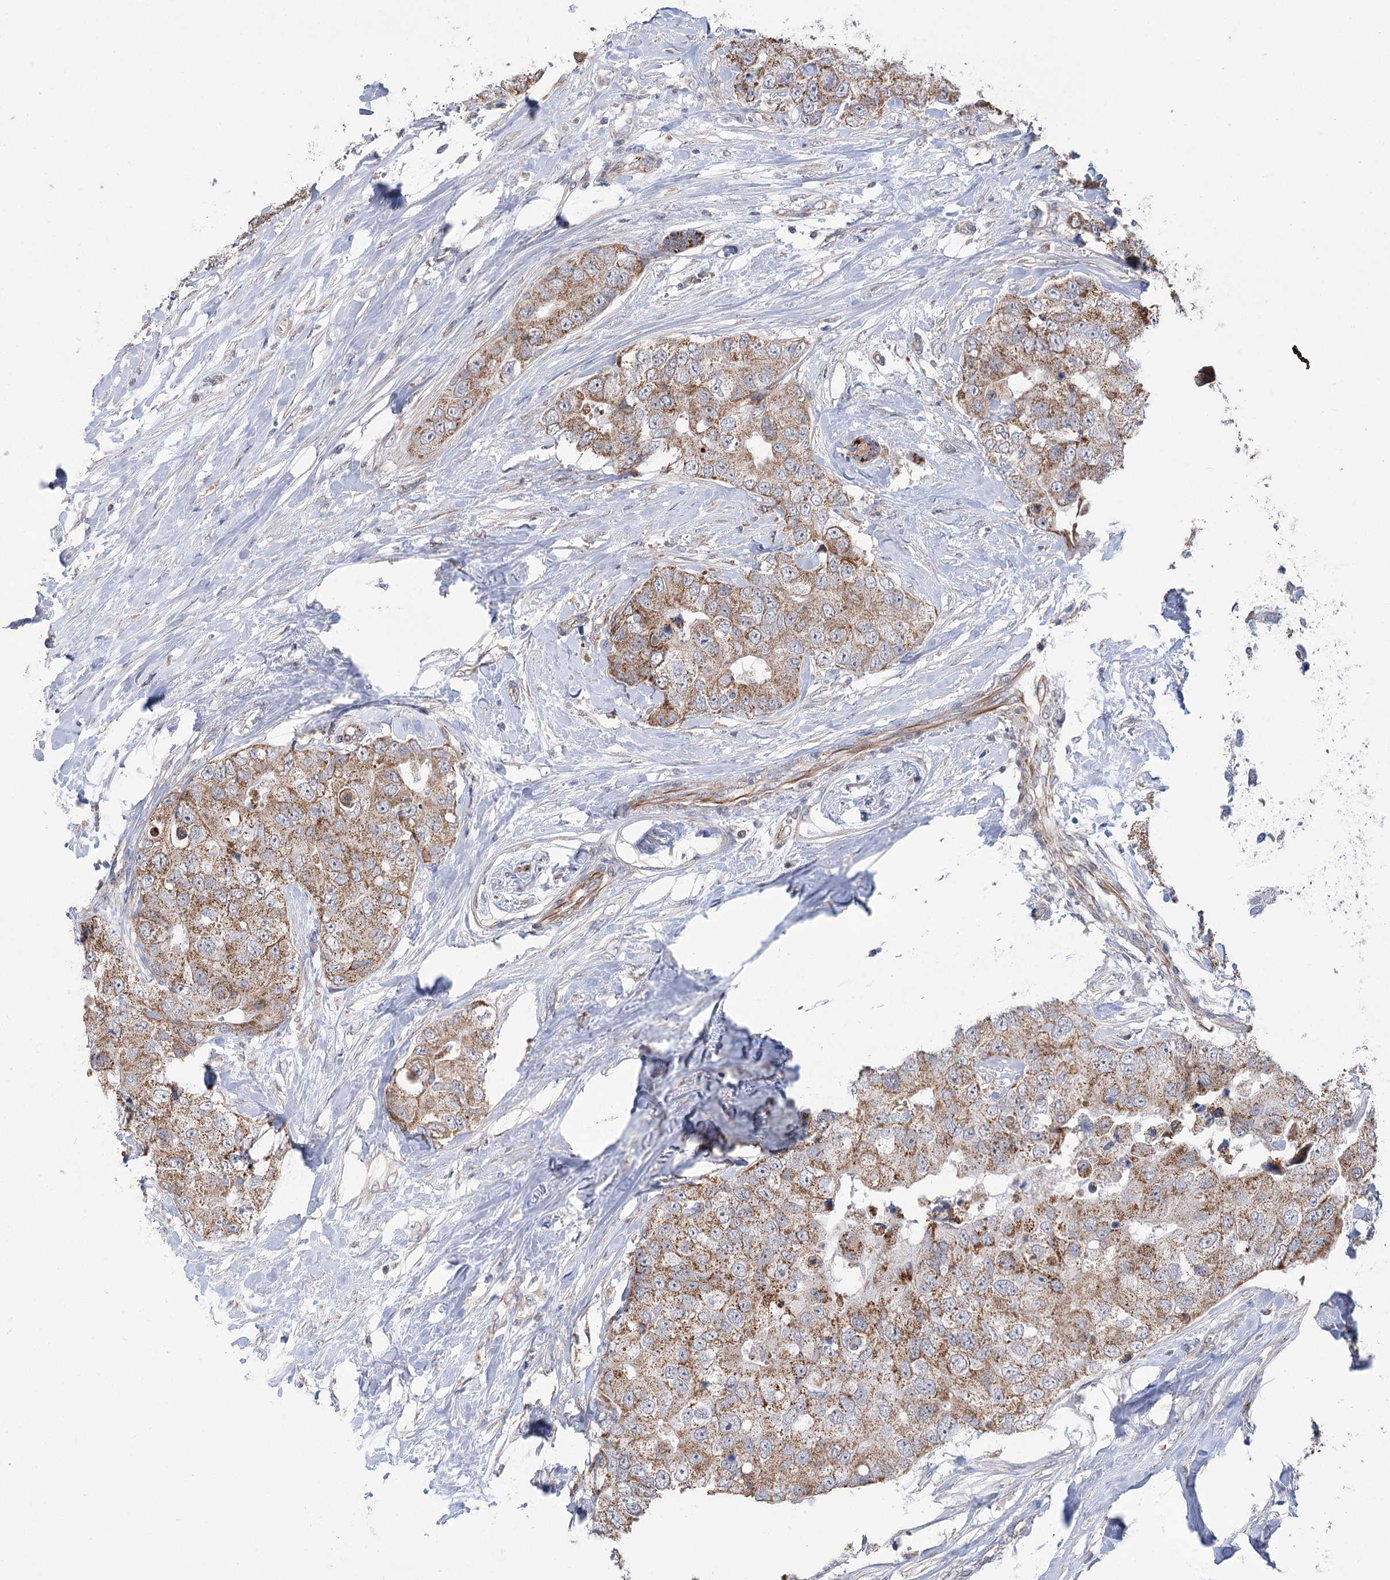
{"staining": {"intensity": "moderate", "quantity": ">75%", "location": "cytoplasmic/membranous"}, "tissue": "breast cancer", "cell_type": "Tumor cells", "image_type": "cancer", "snomed": [{"axis": "morphology", "description": "Duct carcinoma"}, {"axis": "topography", "description": "Breast"}], "caption": "This micrograph exhibits IHC staining of infiltrating ductal carcinoma (breast), with medium moderate cytoplasmic/membranous expression in about >75% of tumor cells.", "gene": "ECHDC3", "patient": {"sex": "female", "age": 62}}